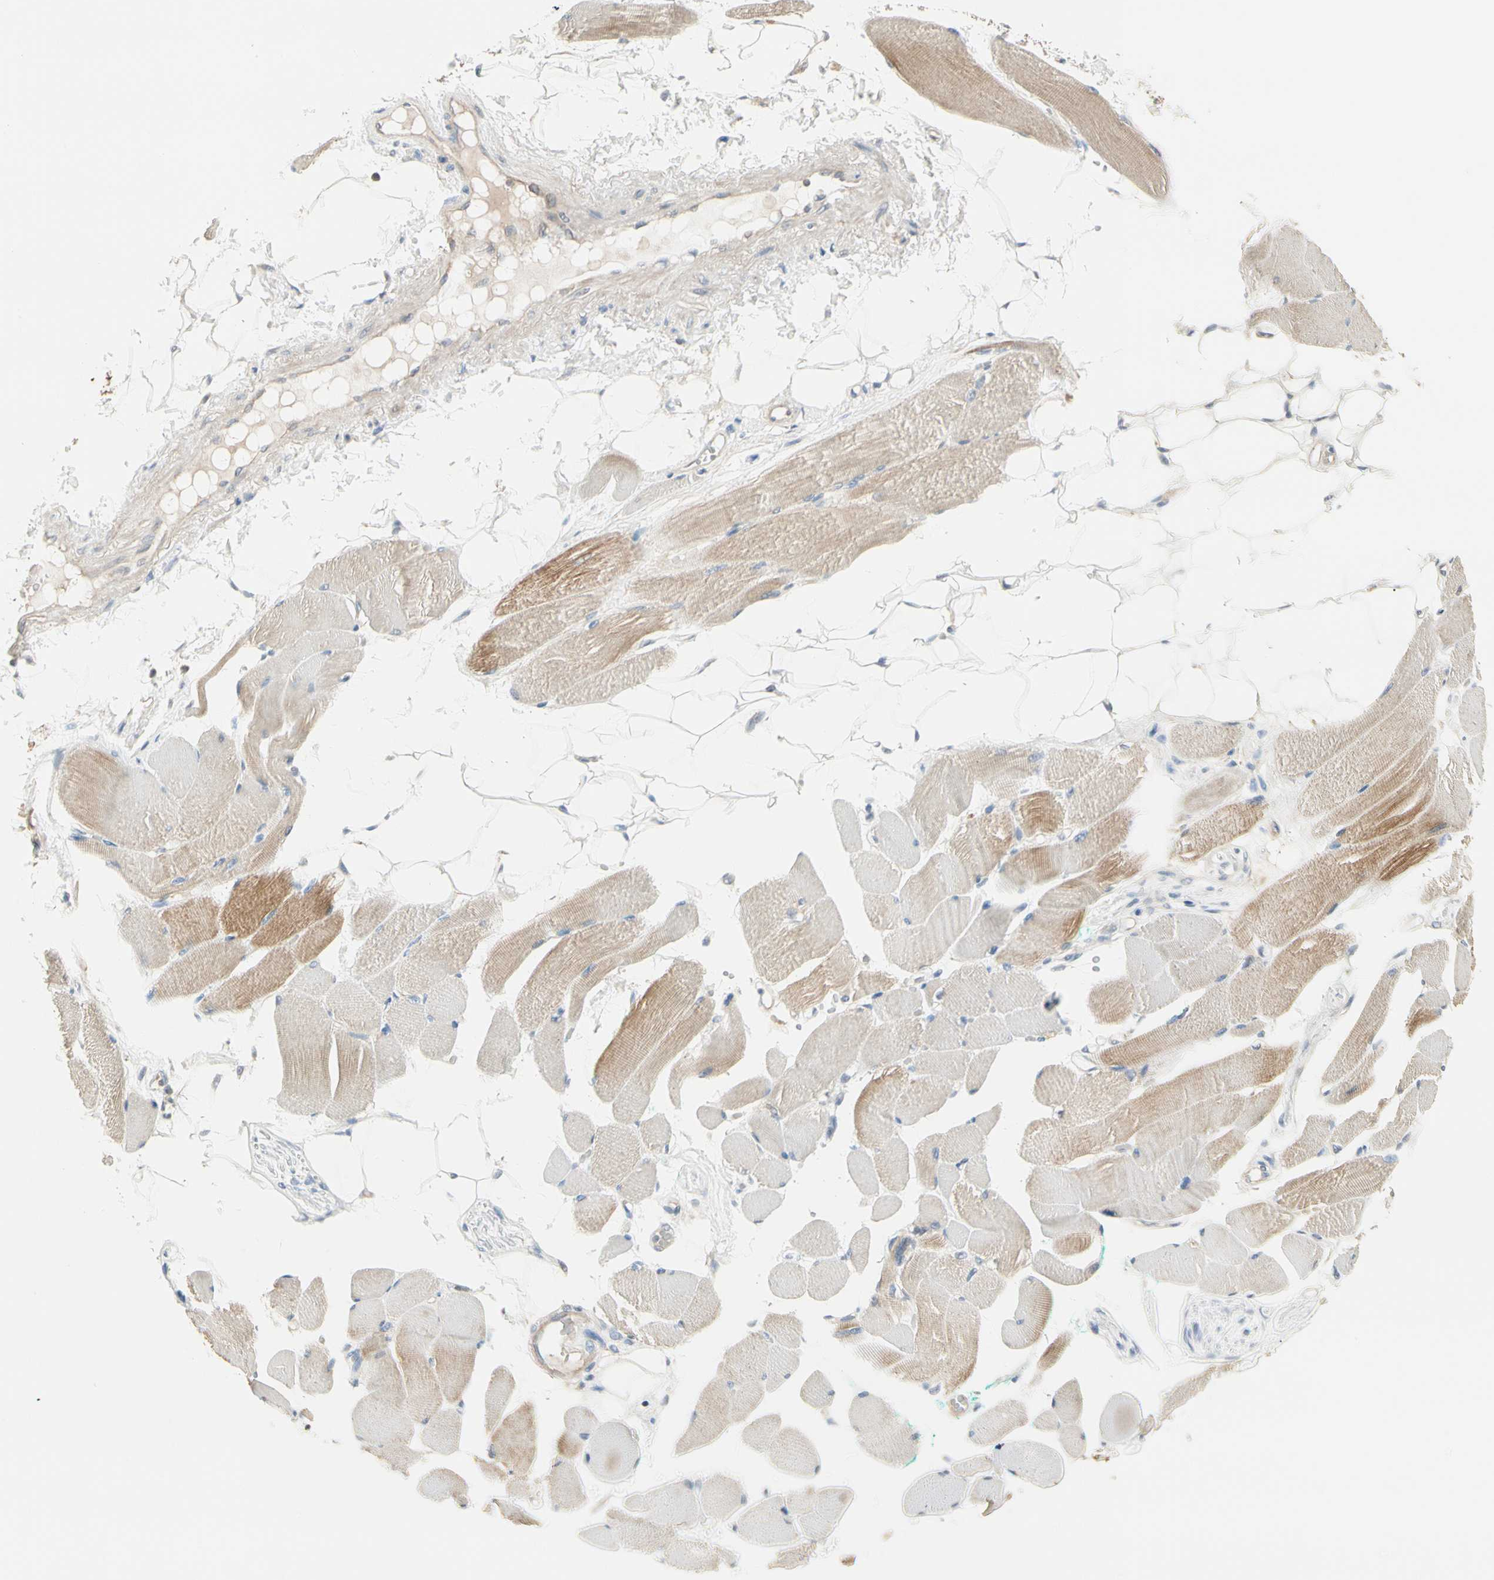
{"staining": {"intensity": "weak", "quantity": "25%-75%", "location": "cytoplasmic/membranous"}, "tissue": "skeletal muscle", "cell_type": "Myocytes", "image_type": "normal", "snomed": [{"axis": "morphology", "description": "Normal tissue, NOS"}, {"axis": "topography", "description": "Skeletal muscle"}, {"axis": "topography", "description": "Peripheral nerve tissue"}], "caption": "DAB (3,3'-diaminobenzidine) immunohistochemical staining of unremarkable skeletal muscle exhibits weak cytoplasmic/membranous protein expression in about 25%-75% of myocytes. (Stains: DAB in brown, nuclei in blue, Microscopy: brightfield microscopy at high magnification).", "gene": "GPR153", "patient": {"sex": "female", "age": 84}}